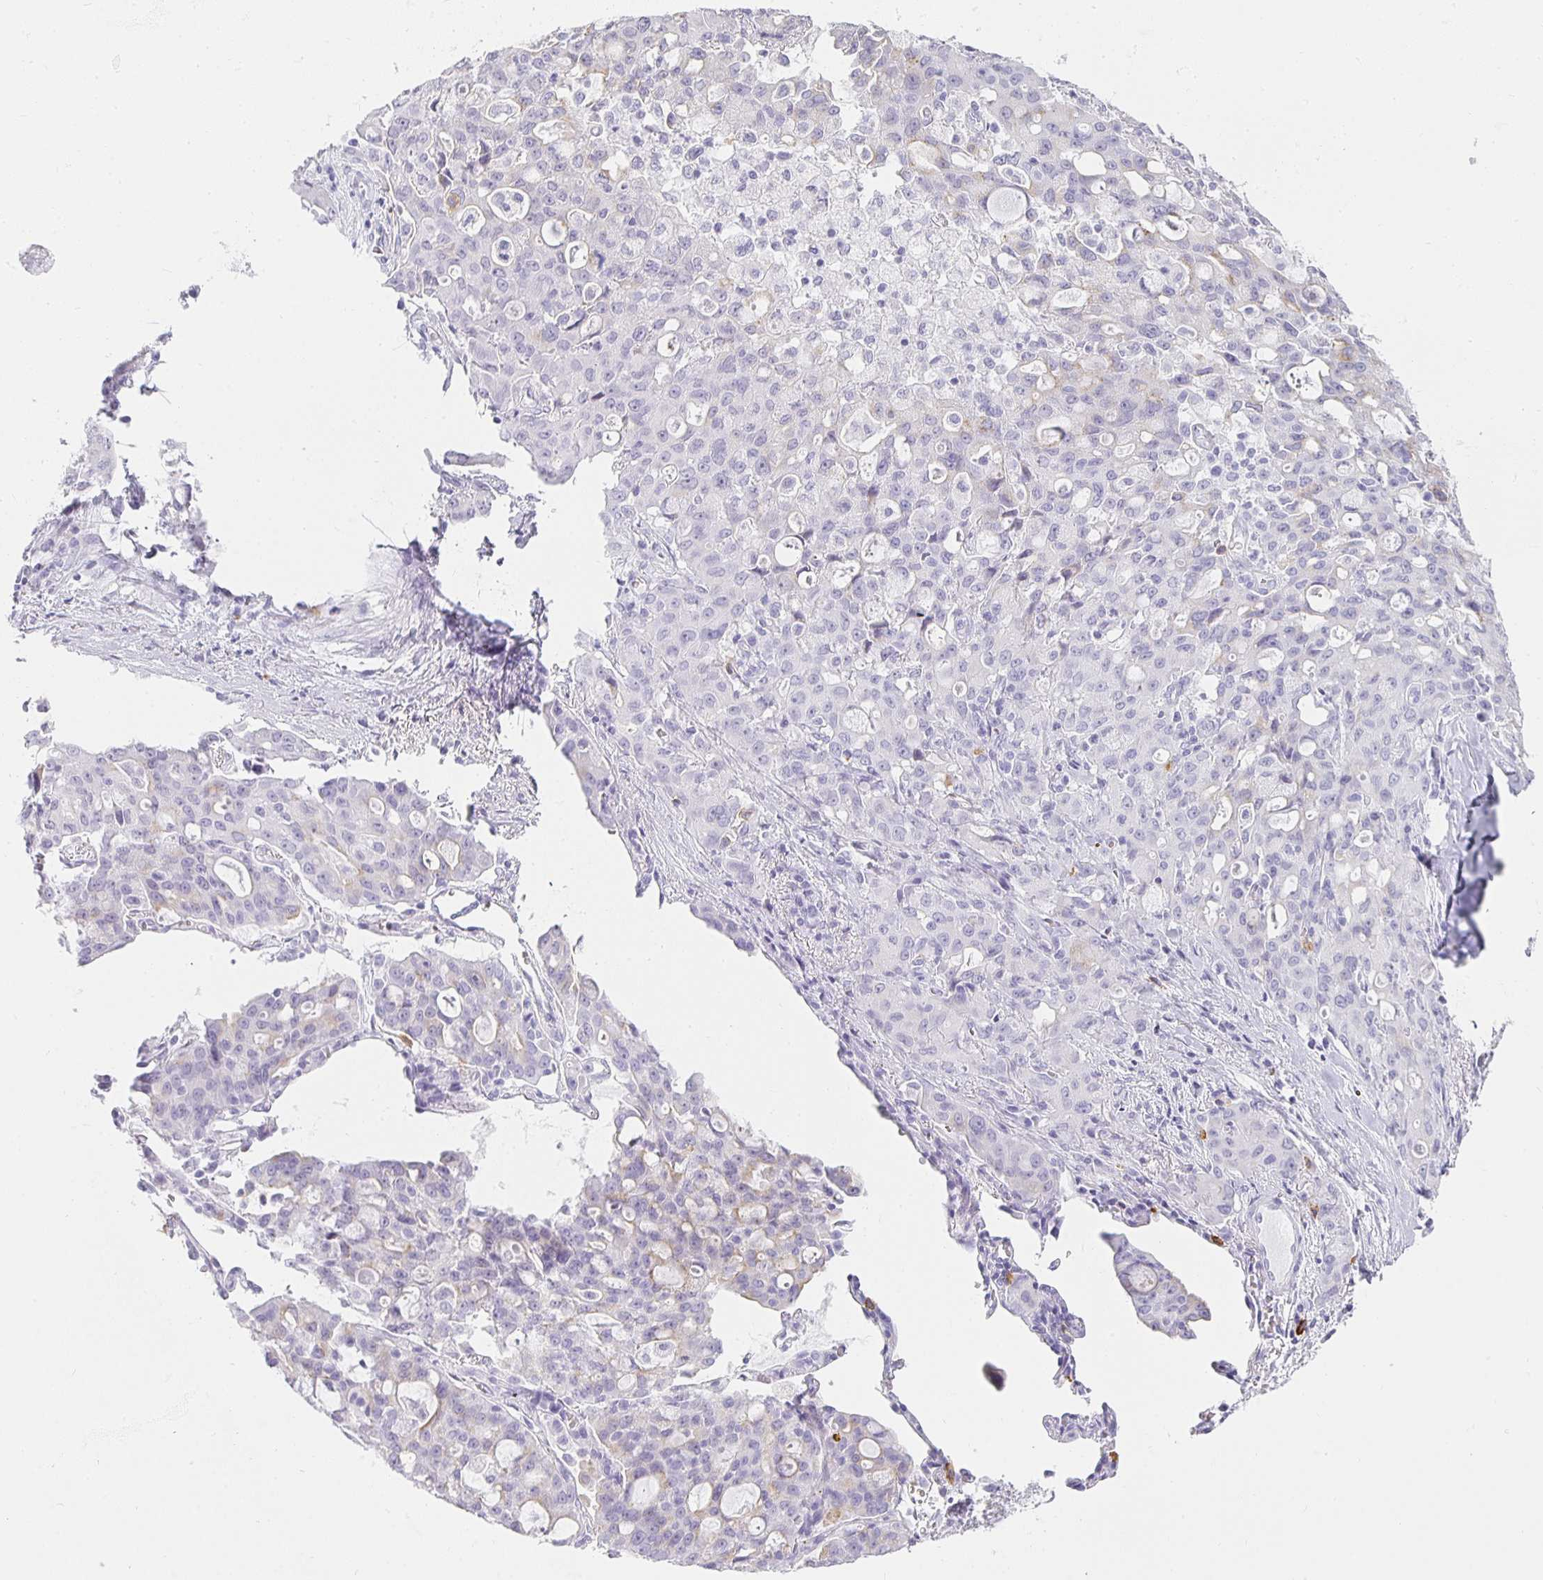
{"staining": {"intensity": "negative", "quantity": "none", "location": "none"}, "tissue": "lung cancer", "cell_type": "Tumor cells", "image_type": "cancer", "snomed": [{"axis": "morphology", "description": "Adenocarcinoma, NOS"}, {"axis": "topography", "description": "Lung"}], "caption": "Immunohistochemistry (IHC) image of human lung cancer (adenocarcinoma) stained for a protein (brown), which shows no positivity in tumor cells.", "gene": "TPSD1", "patient": {"sex": "female", "age": 44}}